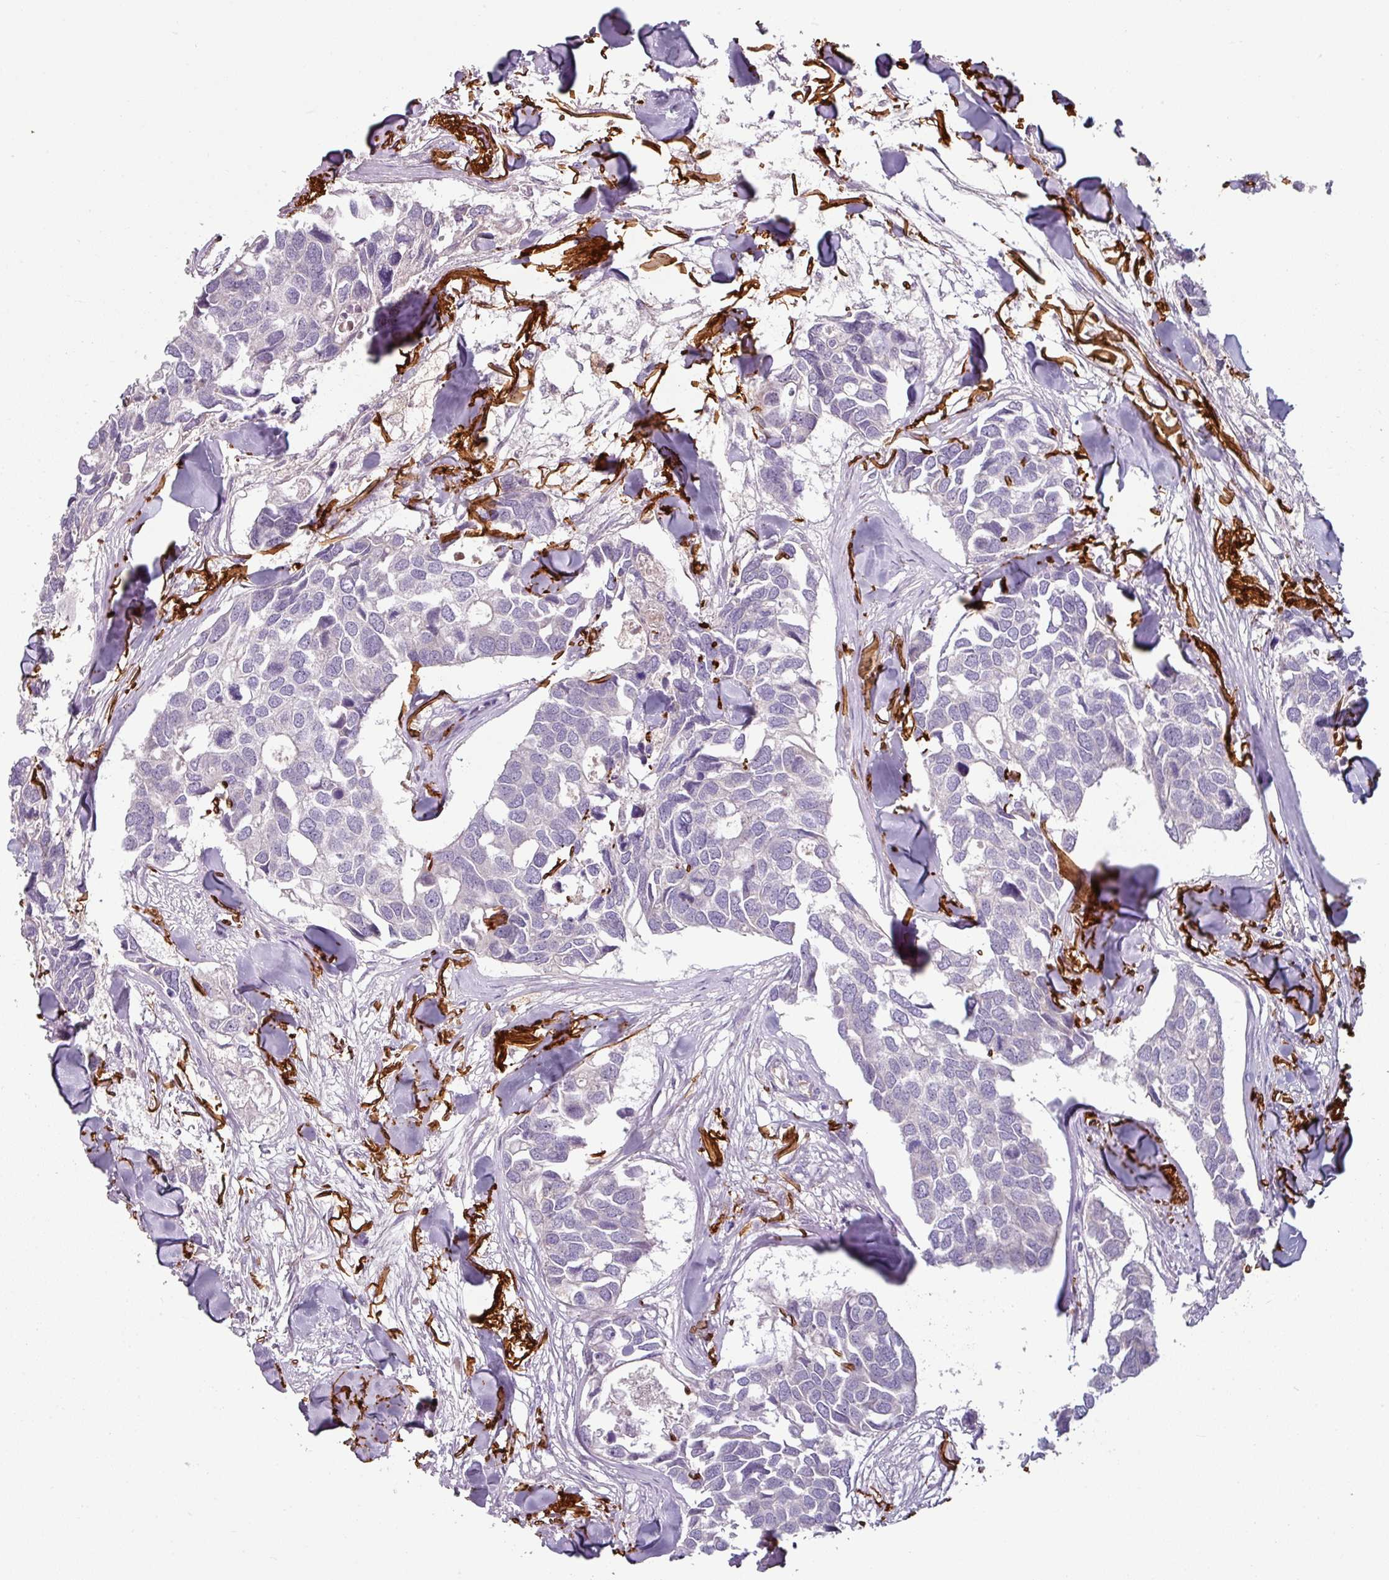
{"staining": {"intensity": "negative", "quantity": "none", "location": "none"}, "tissue": "breast cancer", "cell_type": "Tumor cells", "image_type": "cancer", "snomed": [{"axis": "morphology", "description": "Duct carcinoma"}, {"axis": "topography", "description": "Breast"}], "caption": "Breast cancer stained for a protein using immunohistochemistry demonstrates no positivity tumor cells.", "gene": "MTMR14", "patient": {"sex": "female", "age": 83}}